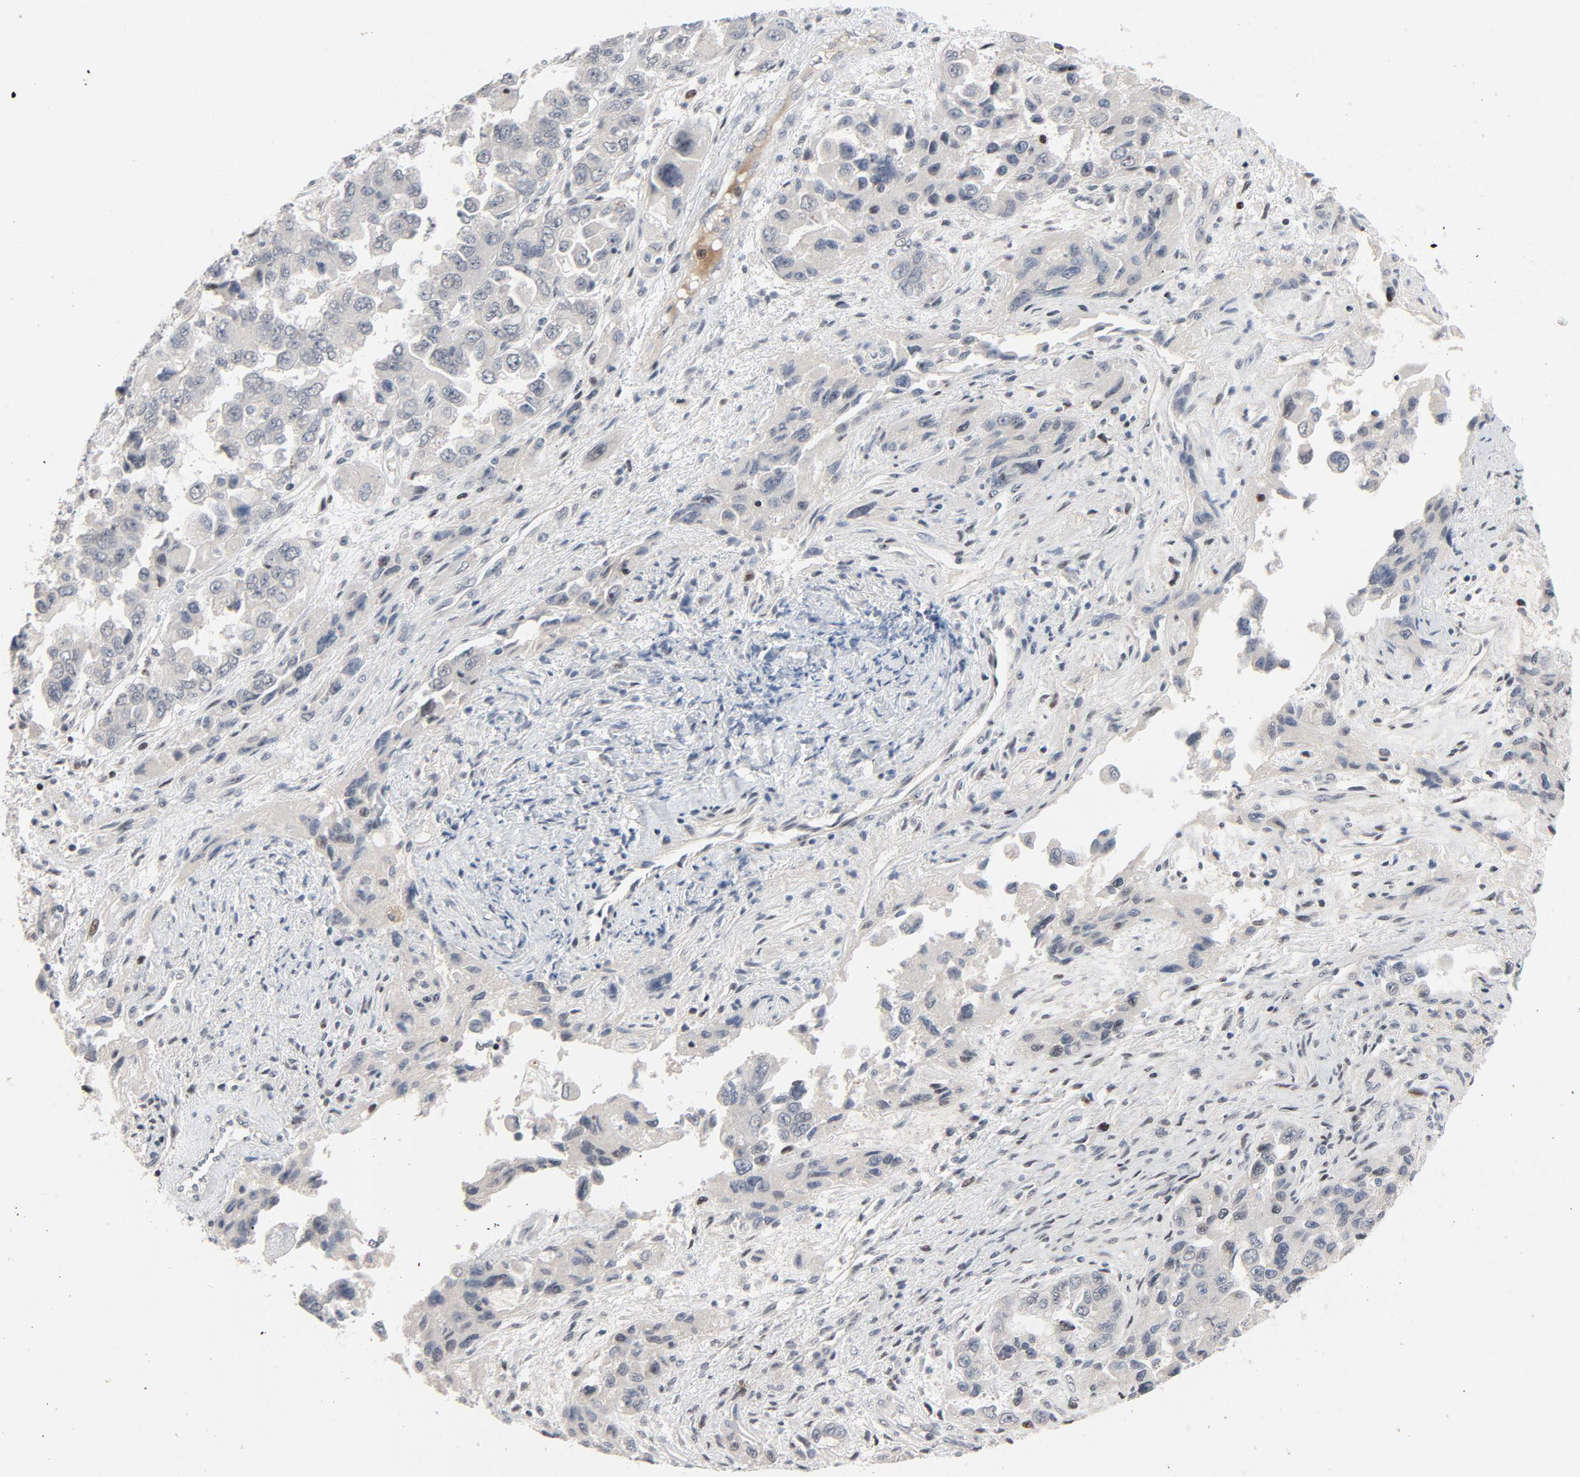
{"staining": {"intensity": "negative", "quantity": "none", "location": "none"}, "tissue": "ovarian cancer", "cell_type": "Tumor cells", "image_type": "cancer", "snomed": [{"axis": "morphology", "description": "Cystadenocarcinoma, serous, NOS"}, {"axis": "topography", "description": "Ovary"}], "caption": "Immunohistochemistry of ovarian serous cystadenocarcinoma demonstrates no expression in tumor cells.", "gene": "FSCB", "patient": {"sex": "female", "age": 84}}